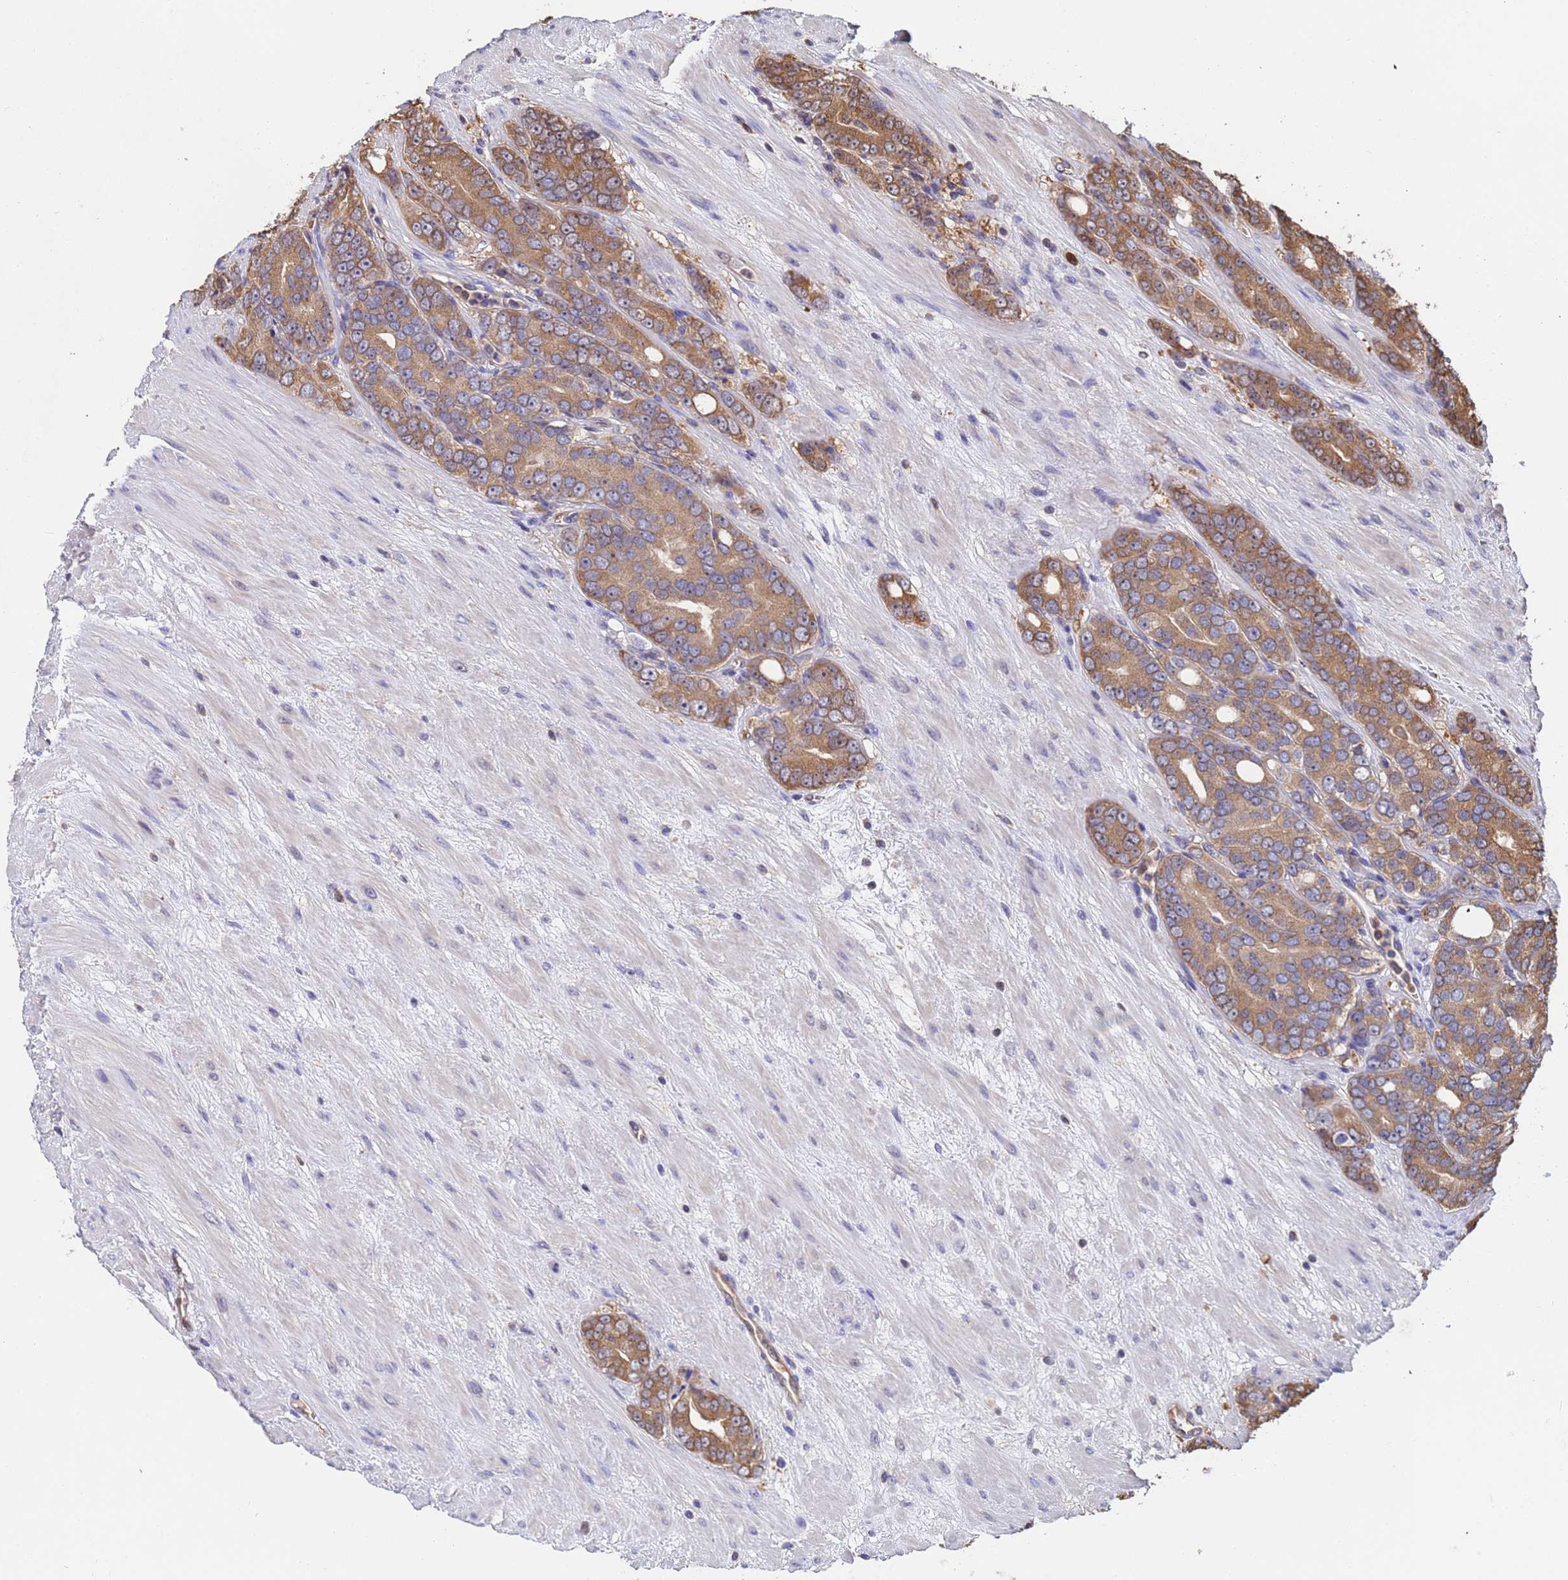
{"staining": {"intensity": "moderate", "quantity": ">75%", "location": "cytoplasmic/membranous"}, "tissue": "prostate cancer", "cell_type": "Tumor cells", "image_type": "cancer", "snomed": [{"axis": "morphology", "description": "Adenocarcinoma, High grade"}, {"axis": "topography", "description": "Prostate"}], "caption": "An image showing moderate cytoplasmic/membranous staining in approximately >75% of tumor cells in adenocarcinoma (high-grade) (prostate), as visualized by brown immunohistochemical staining.", "gene": "FAM25A", "patient": {"sex": "male", "age": 64}}